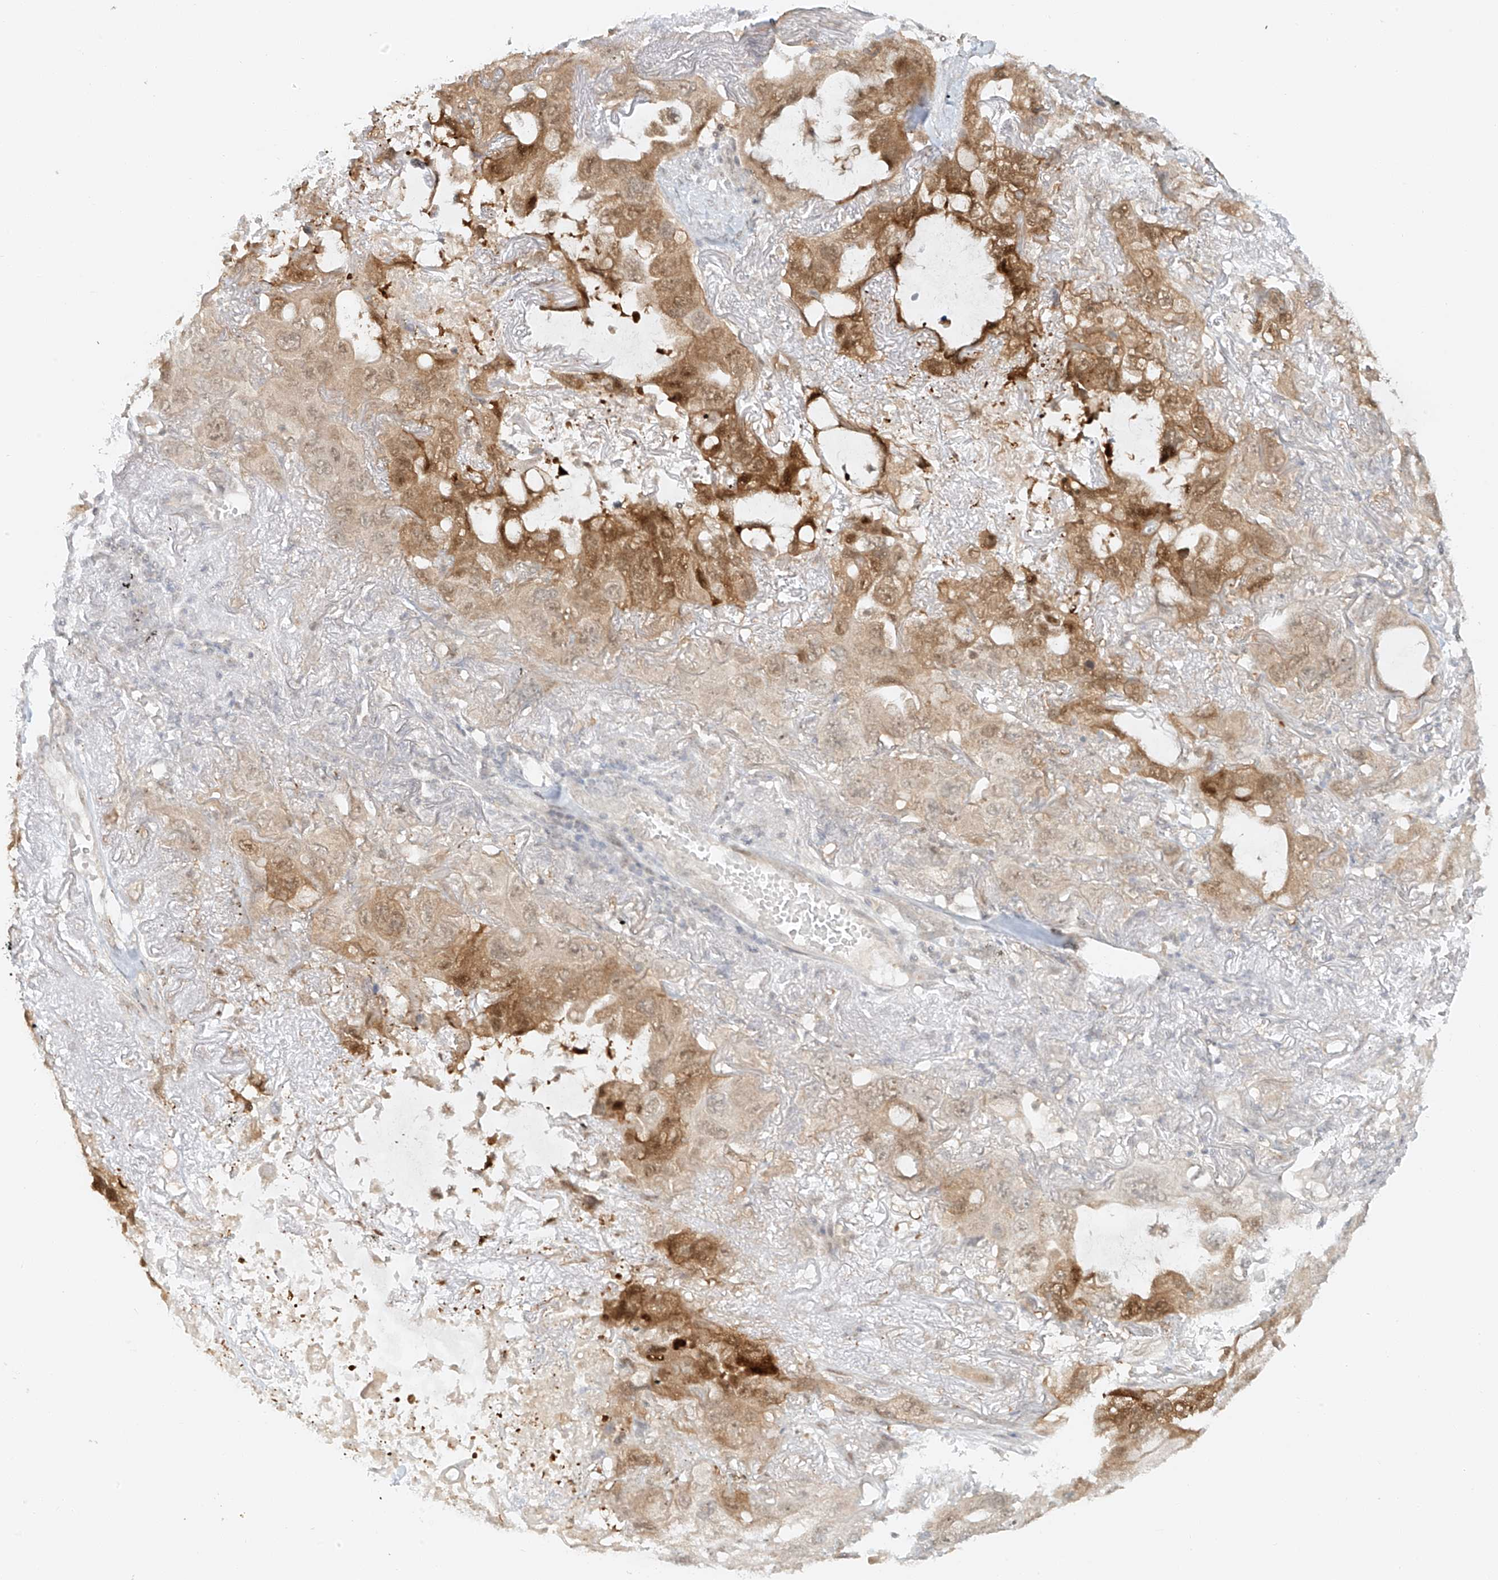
{"staining": {"intensity": "moderate", "quantity": ">75%", "location": "cytoplasmic/membranous,nuclear"}, "tissue": "lung cancer", "cell_type": "Tumor cells", "image_type": "cancer", "snomed": [{"axis": "morphology", "description": "Squamous cell carcinoma, NOS"}, {"axis": "topography", "description": "Lung"}], "caption": "An IHC photomicrograph of neoplastic tissue is shown. Protein staining in brown highlights moderate cytoplasmic/membranous and nuclear positivity in lung cancer (squamous cell carcinoma) within tumor cells. (Stains: DAB (3,3'-diaminobenzidine) in brown, nuclei in blue, Microscopy: brightfield microscopy at high magnification).", "gene": "MIPEP", "patient": {"sex": "female", "age": 73}}